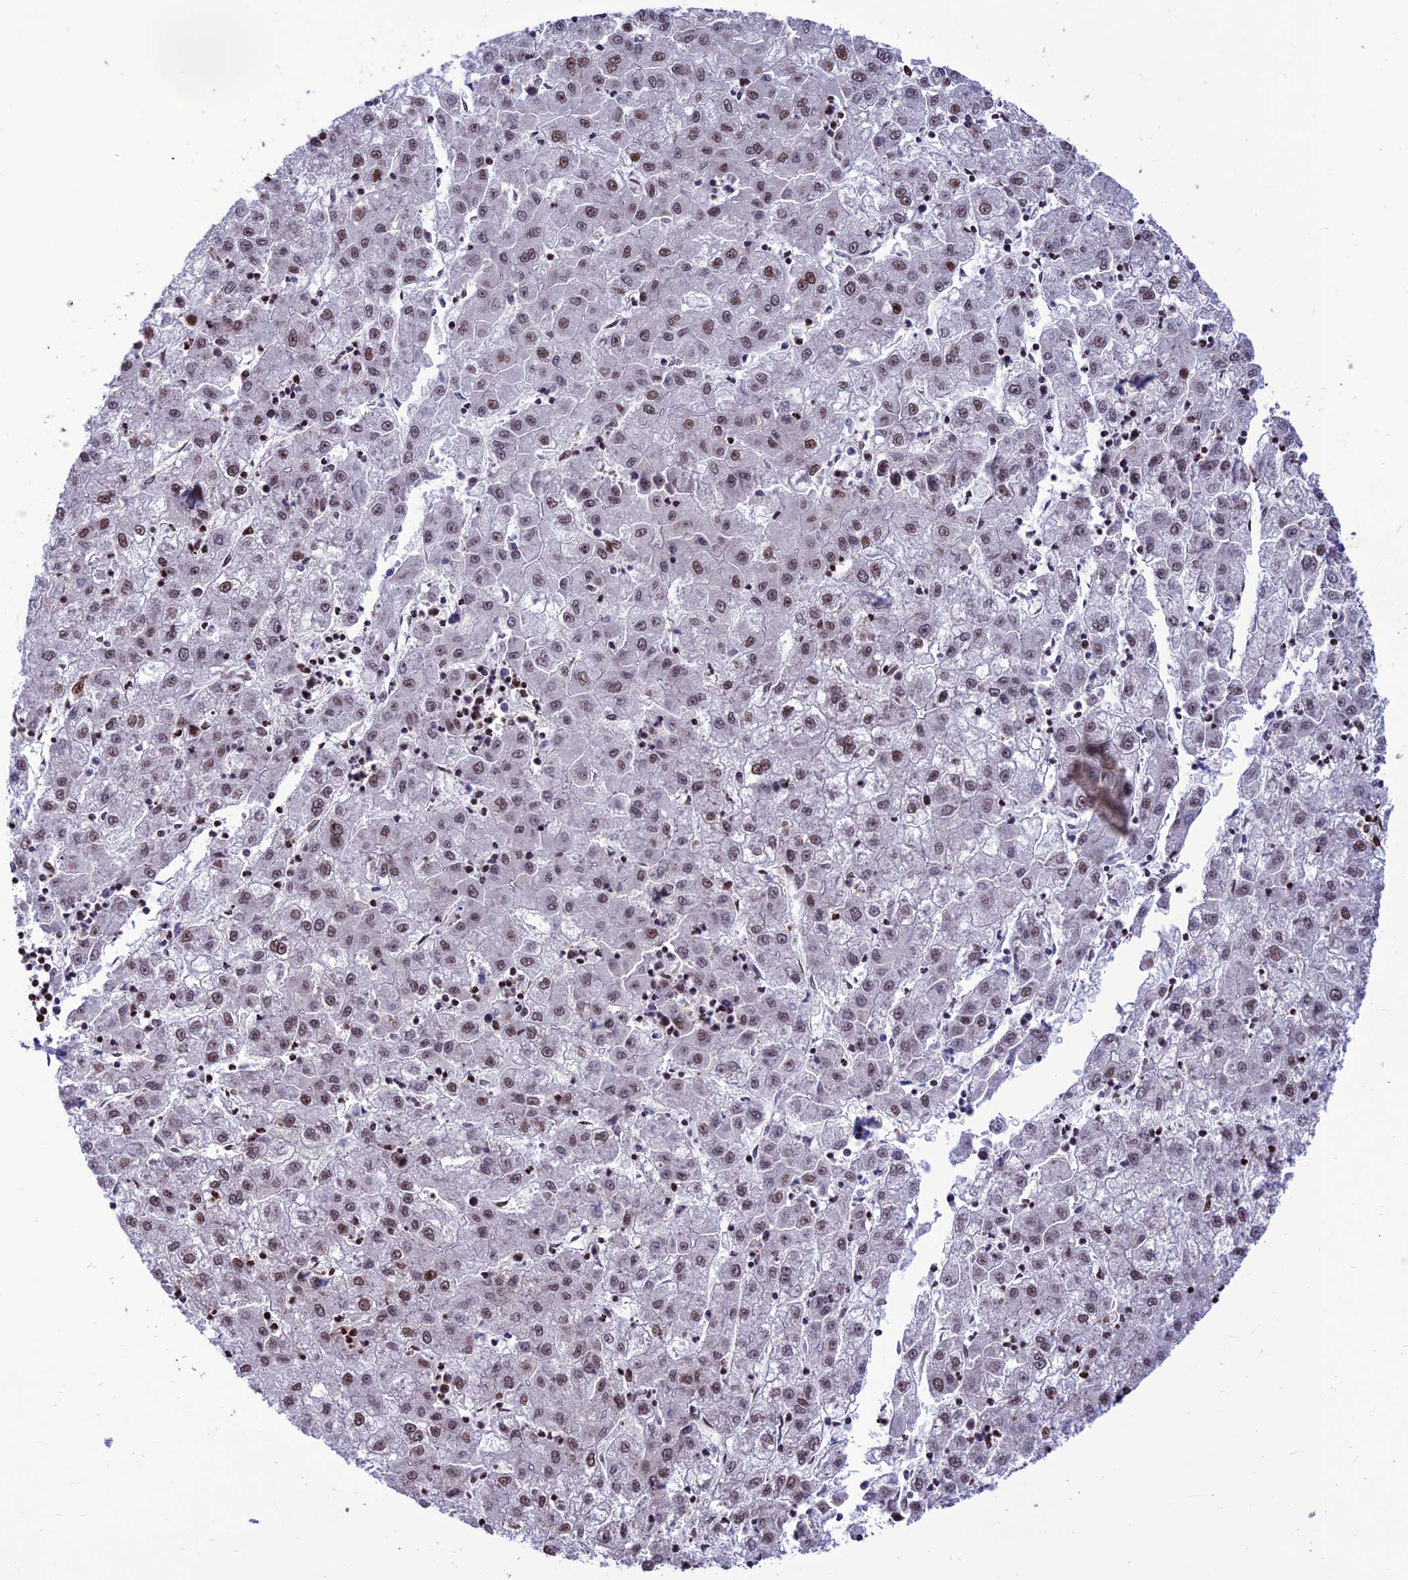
{"staining": {"intensity": "moderate", "quantity": ">75%", "location": "nuclear"}, "tissue": "liver cancer", "cell_type": "Tumor cells", "image_type": "cancer", "snomed": [{"axis": "morphology", "description": "Carcinoma, Hepatocellular, NOS"}, {"axis": "topography", "description": "Liver"}], "caption": "IHC photomicrograph of neoplastic tissue: liver hepatocellular carcinoma stained using immunohistochemistry (IHC) exhibits medium levels of moderate protein expression localized specifically in the nuclear of tumor cells, appearing as a nuclear brown color.", "gene": "INO80E", "patient": {"sex": "male", "age": 72}}